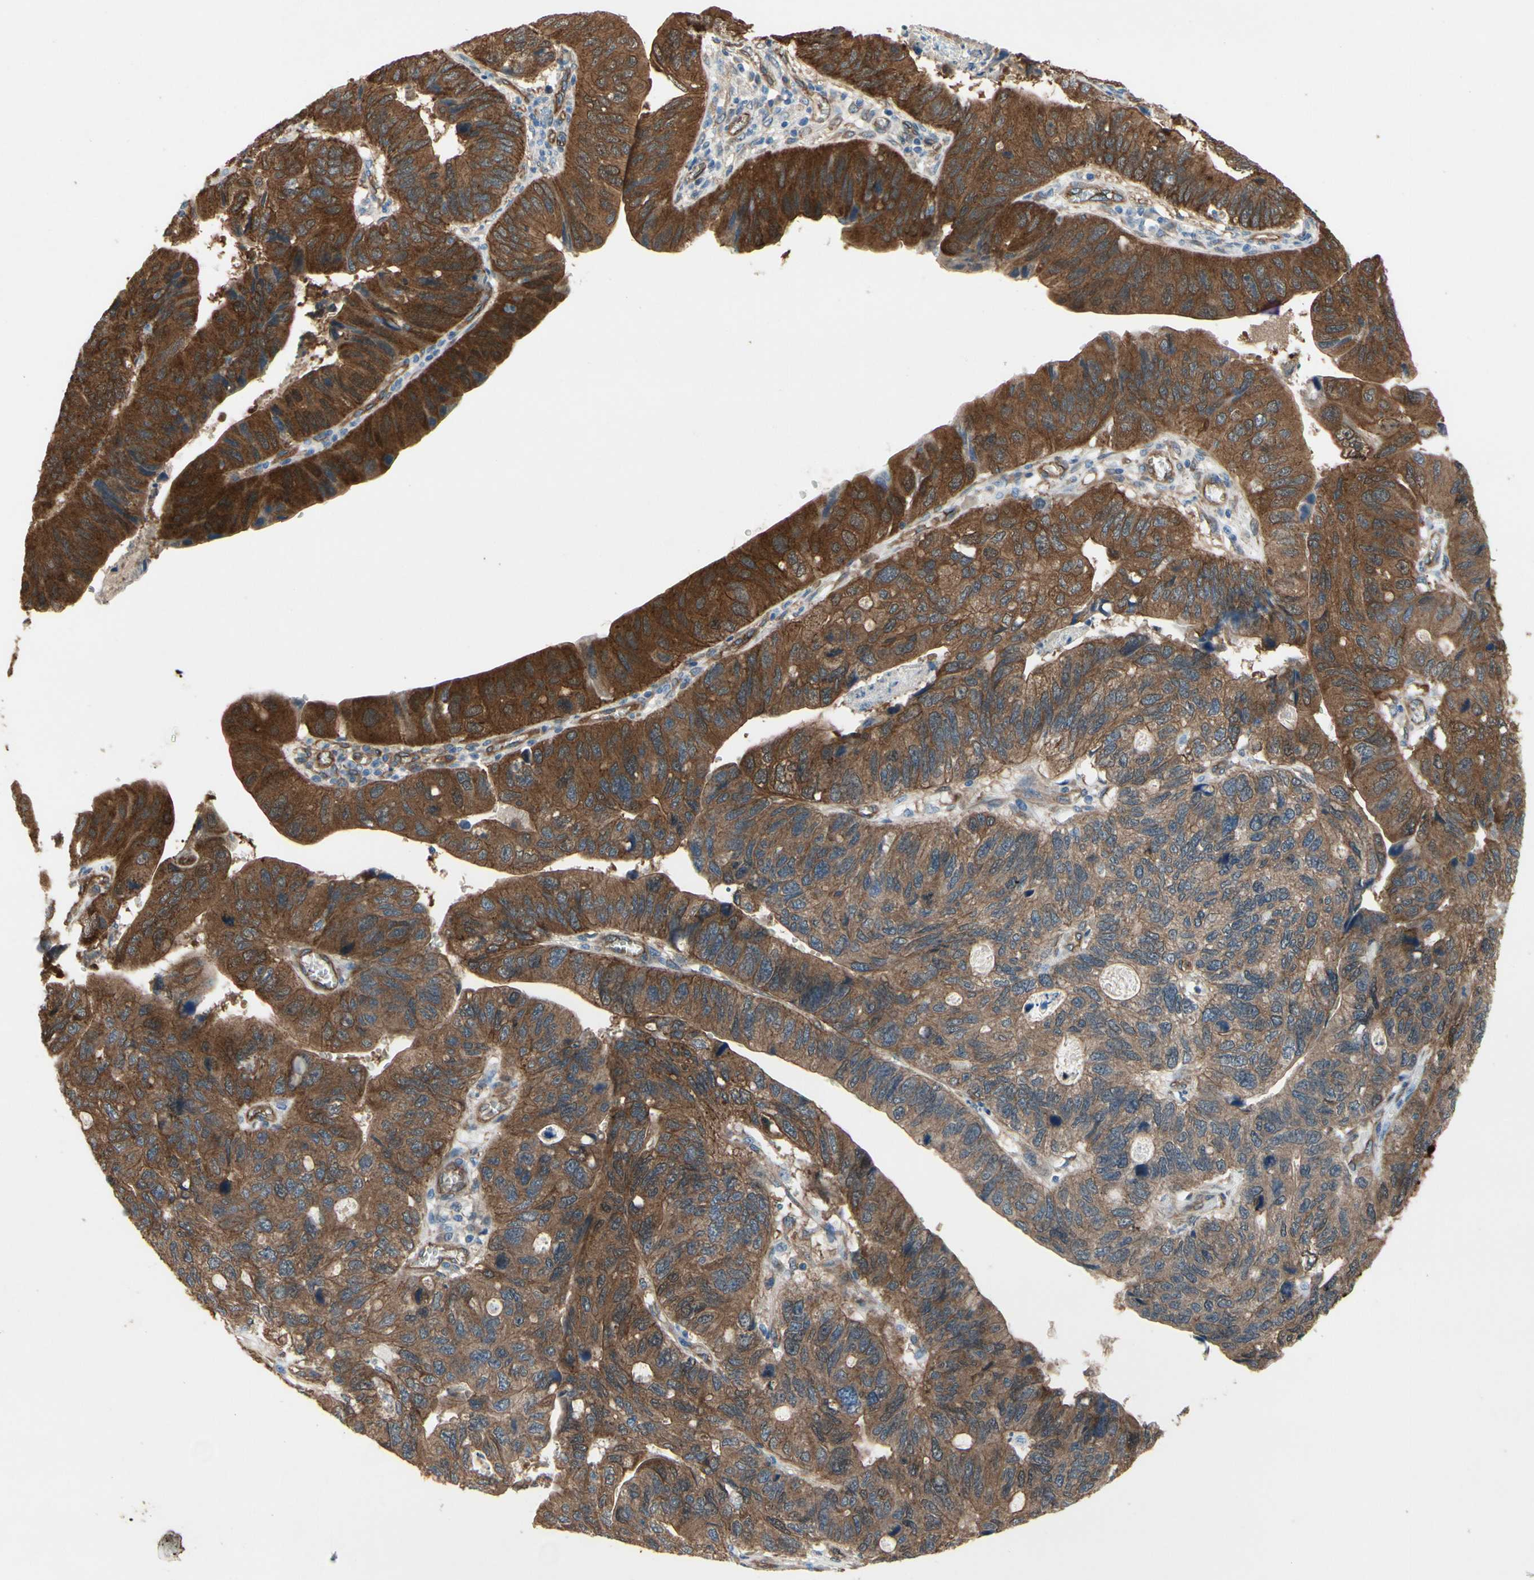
{"staining": {"intensity": "strong", "quantity": ">75%", "location": "cytoplasmic/membranous"}, "tissue": "stomach cancer", "cell_type": "Tumor cells", "image_type": "cancer", "snomed": [{"axis": "morphology", "description": "Adenocarcinoma, NOS"}, {"axis": "topography", "description": "Stomach"}], "caption": "Human stomach cancer stained with a brown dye shows strong cytoplasmic/membranous positive staining in about >75% of tumor cells.", "gene": "CTTNBP2", "patient": {"sex": "male", "age": 59}}